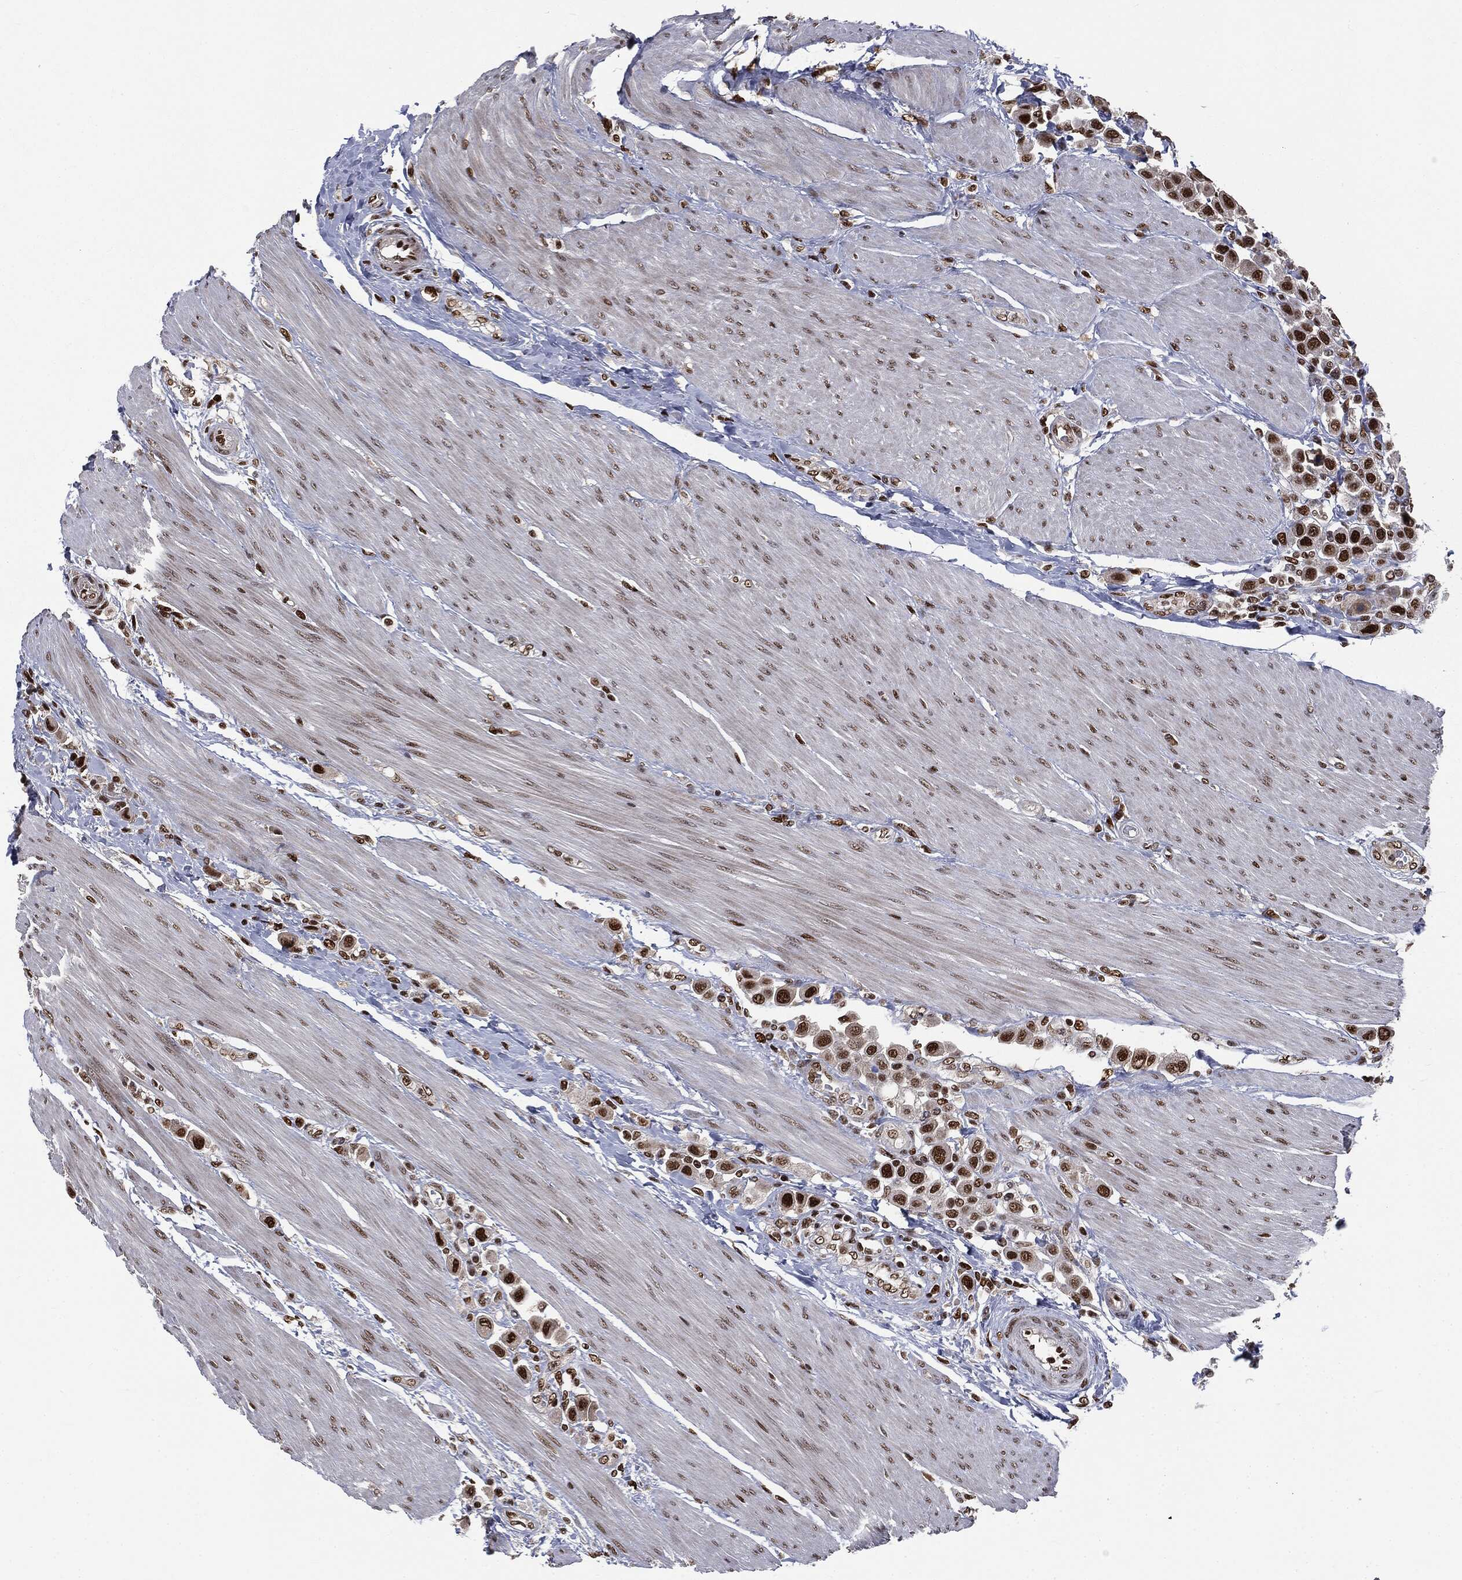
{"staining": {"intensity": "strong", "quantity": ">75%", "location": "nuclear"}, "tissue": "urothelial cancer", "cell_type": "Tumor cells", "image_type": "cancer", "snomed": [{"axis": "morphology", "description": "Urothelial carcinoma, High grade"}, {"axis": "topography", "description": "Urinary bladder"}], "caption": "Tumor cells exhibit high levels of strong nuclear expression in approximately >75% of cells in urothelial cancer.", "gene": "DPH2", "patient": {"sex": "male", "age": 50}}